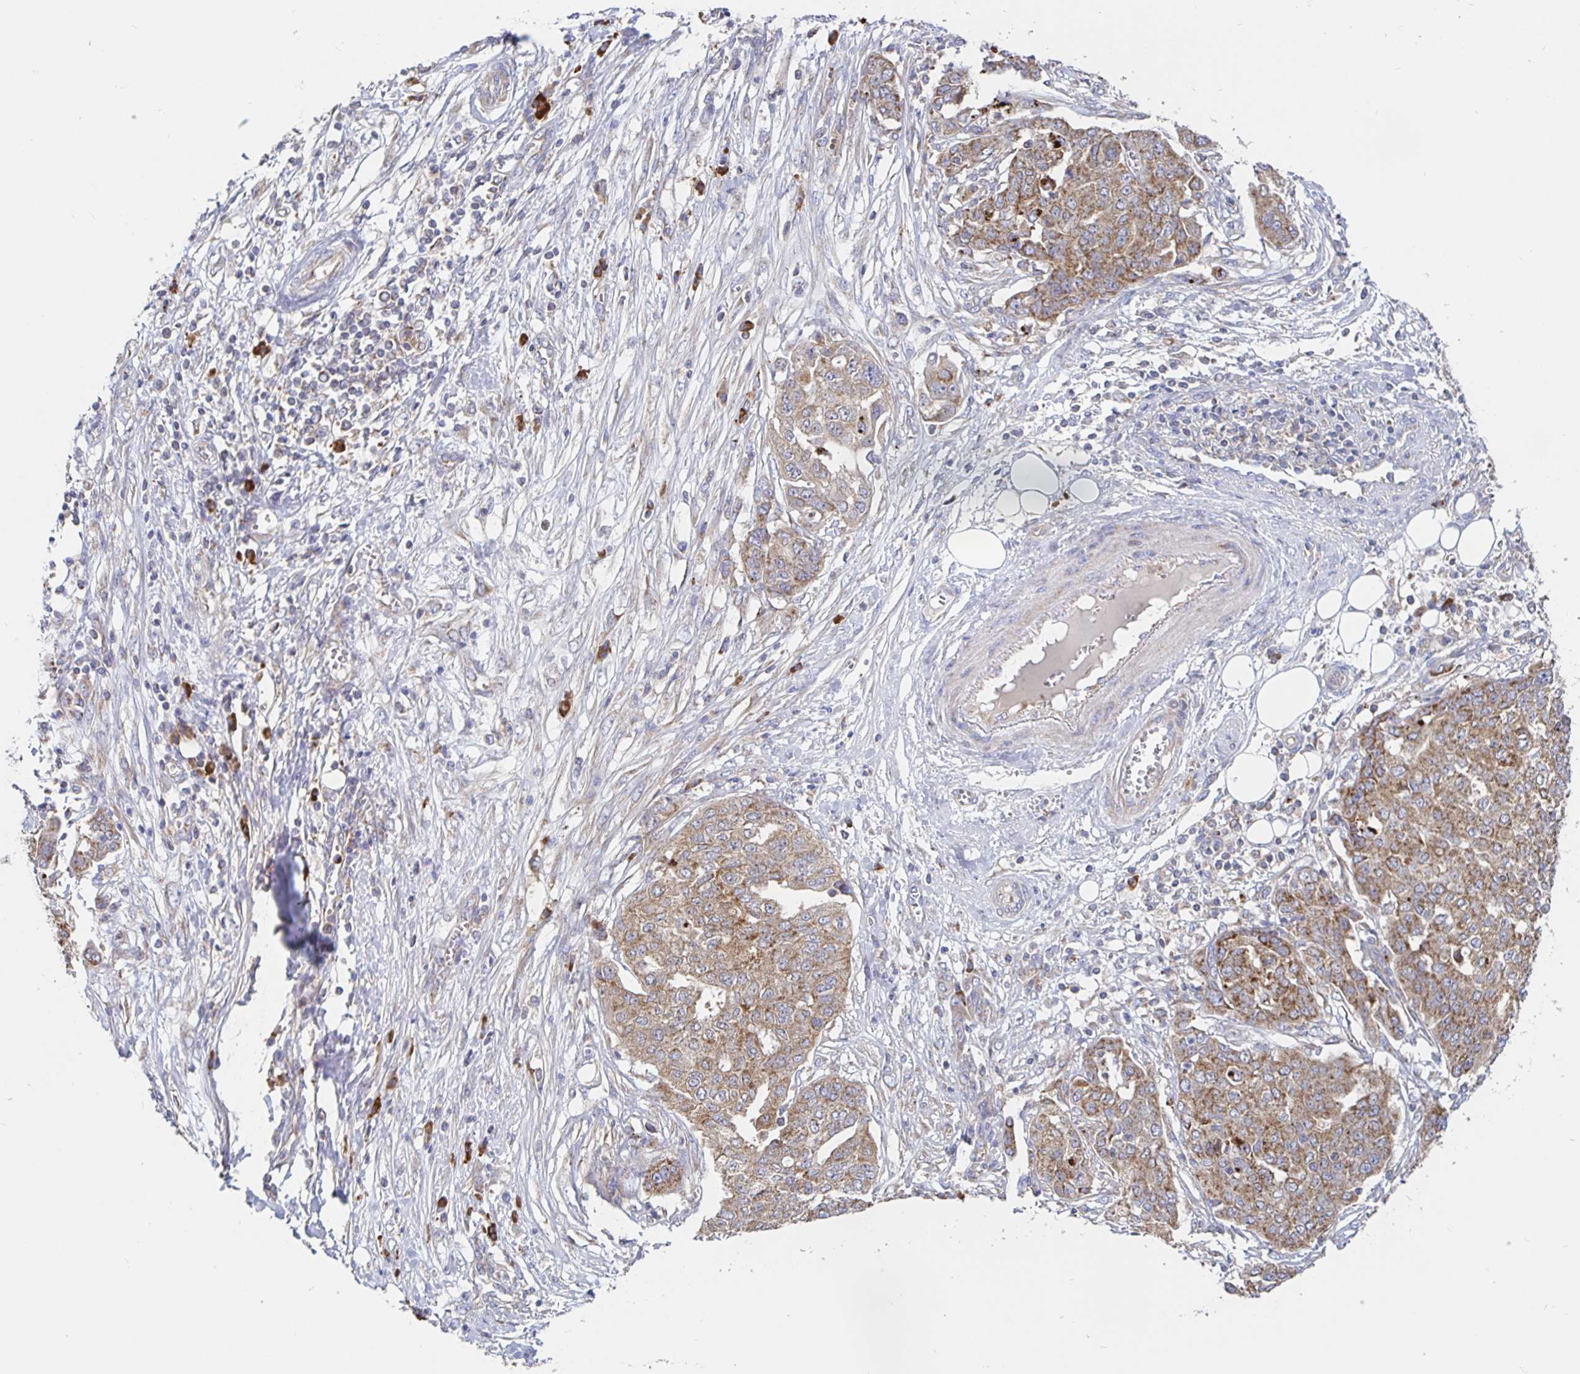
{"staining": {"intensity": "moderate", "quantity": ">75%", "location": "cytoplasmic/membranous"}, "tissue": "ovarian cancer", "cell_type": "Tumor cells", "image_type": "cancer", "snomed": [{"axis": "morphology", "description": "Cystadenocarcinoma, serous, NOS"}, {"axis": "topography", "description": "Soft tissue"}, {"axis": "topography", "description": "Ovary"}], "caption": "IHC image of neoplastic tissue: human ovarian serous cystadenocarcinoma stained using immunohistochemistry reveals medium levels of moderate protein expression localized specifically in the cytoplasmic/membranous of tumor cells, appearing as a cytoplasmic/membranous brown color.", "gene": "PRDX3", "patient": {"sex": "female", "age": 57}}